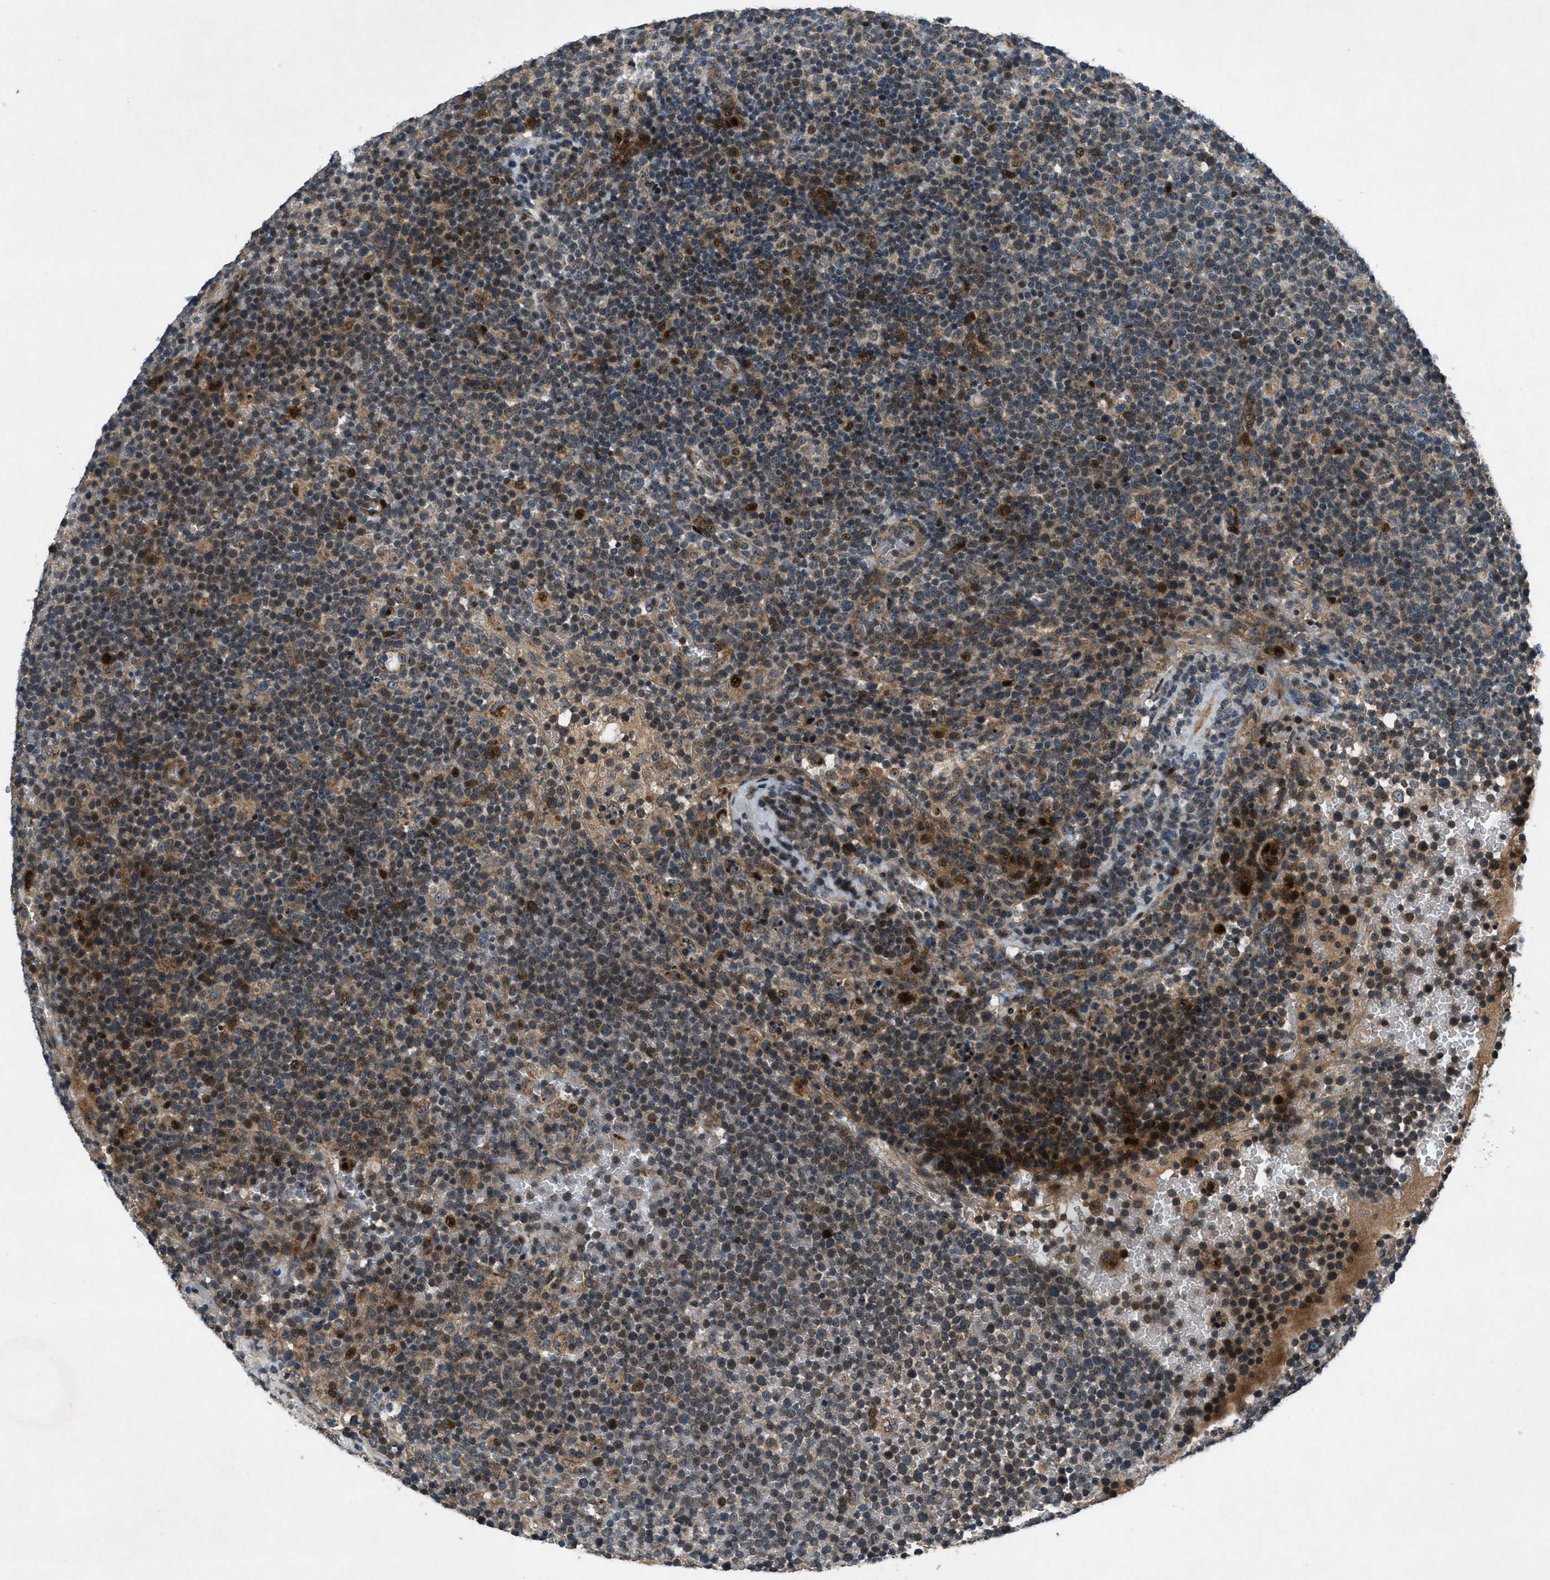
{"staining": {"intensity": "moderate", "quantity": "25%-75%", "location": "cytoplasmic/membranous"}, "tissue": "lymphoma", "cell_type": "Tumor cells", "image_type": "cancer", "snomed": [{"axis": "morphology", "description": "Malignant lymphoma, non-Hodgkin's type, High grade"}, {"axis": "topography", "description": "Lymph node"}], "caption": "Immunohistochemistry of malignant lymphoma, non-Hodgkin's type (high-grade) exhibits medium levels of moderate cytoplasmic/membranous expression in approximately 25%-75% of tumor cells.", "gene": "CLEC2D", "patient": {"sex": "male", "age": 61}}